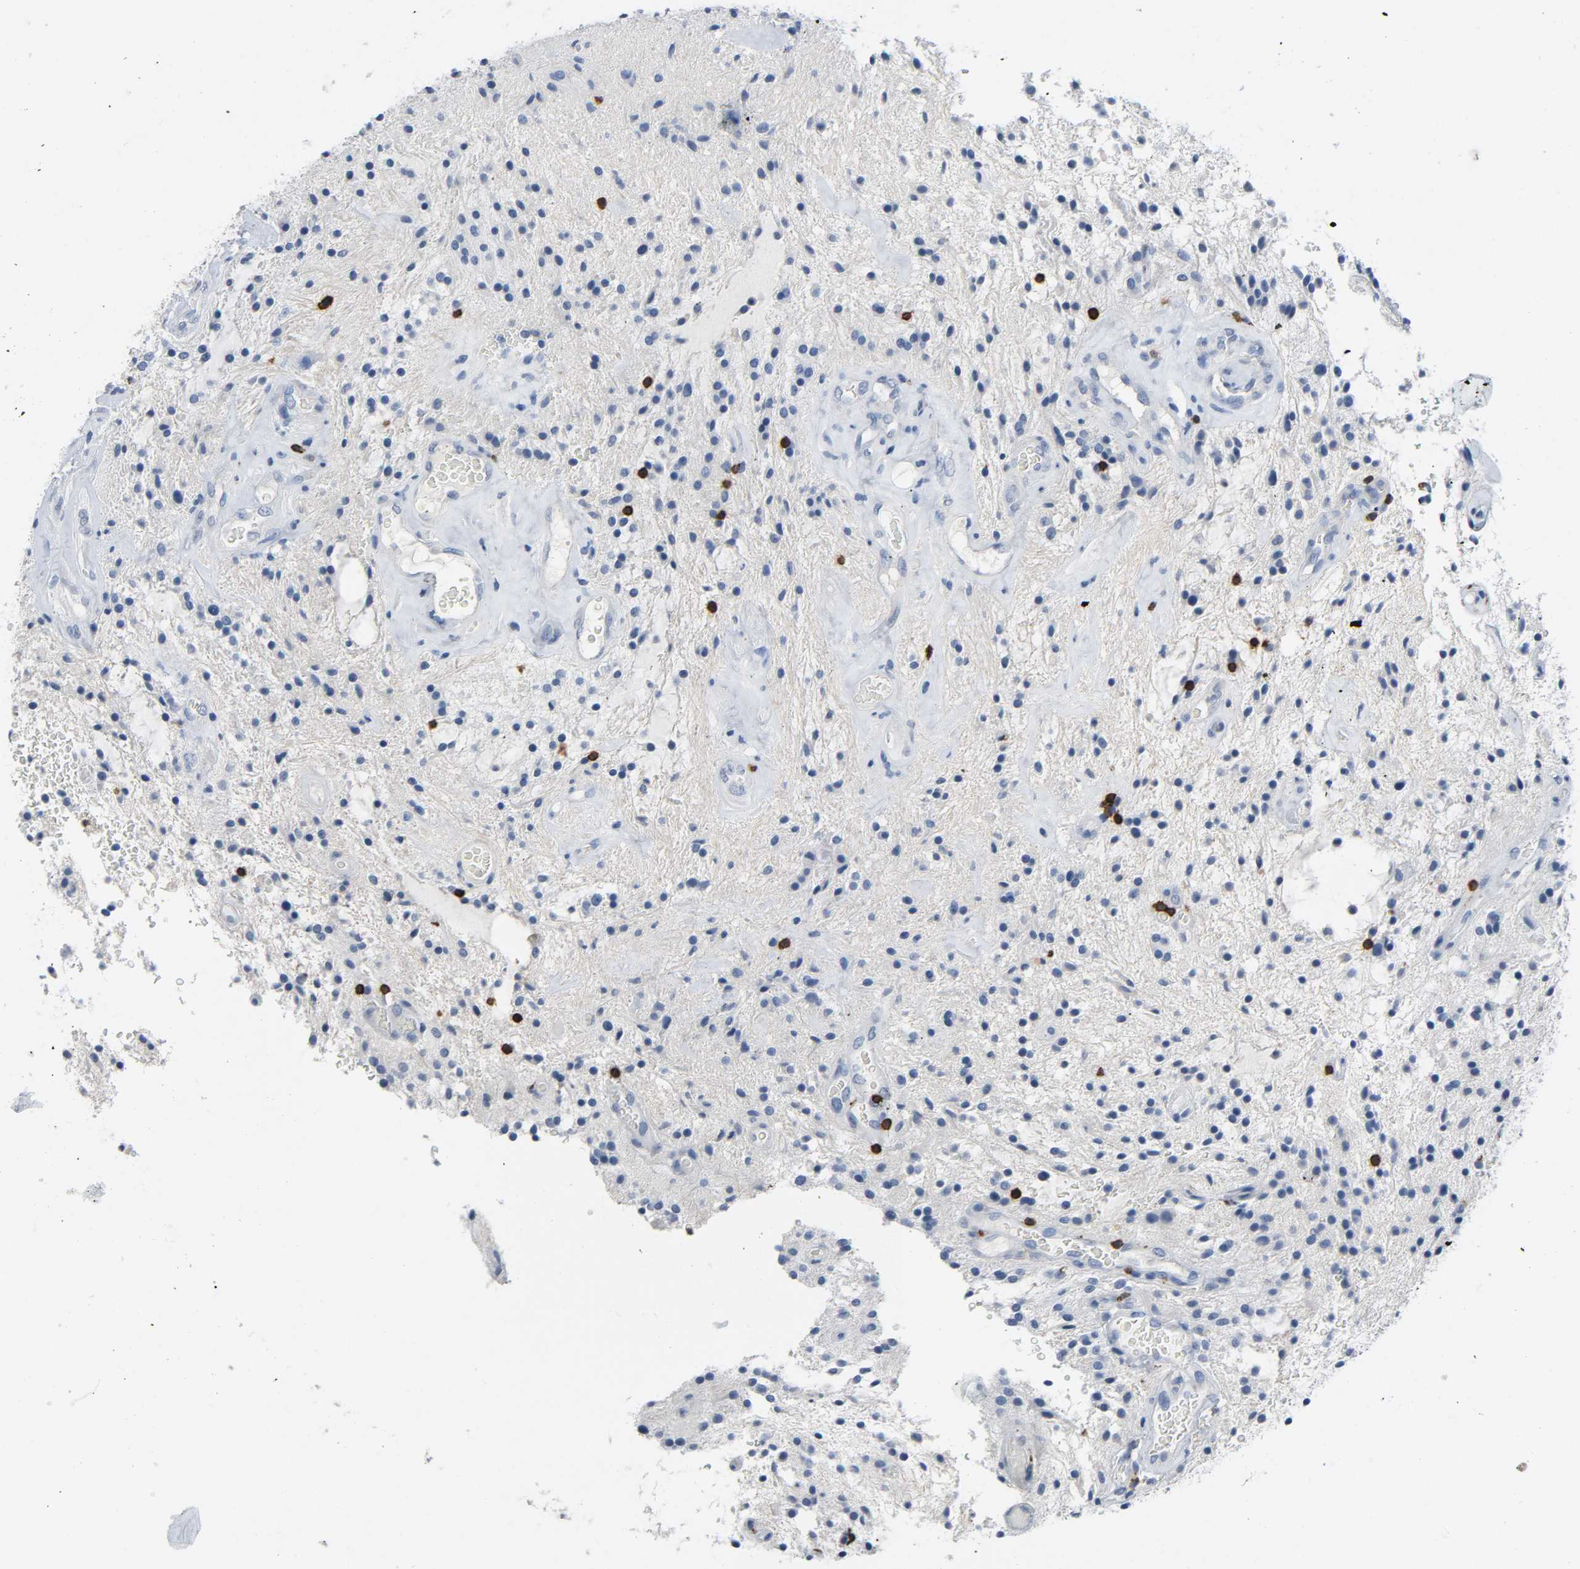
{"staining": {"intensity": "negative", "quantity": "none", "location": "none"}, "tissue": "glioma", "cell_type": "Tumor cells", "image_type": "cancer", "snomed": [{"axis": "morphology", "description": "Glioma, malignant, NOS"}, {"axis": "topography", "description": "Cerebellum"}], "caption": "This histopathology image is of glioma stained with immunohistochemistry to label a protein in brown with the nuclei are counter-stained blue. There is no expression in tumor cells. (DAB (3,3'-diaminobenzidine) immunohistochemistry visualized using brightfield microscopy, high magnification).", "gene": "LCK", "patient": {"sex": "female", "age": 10}}